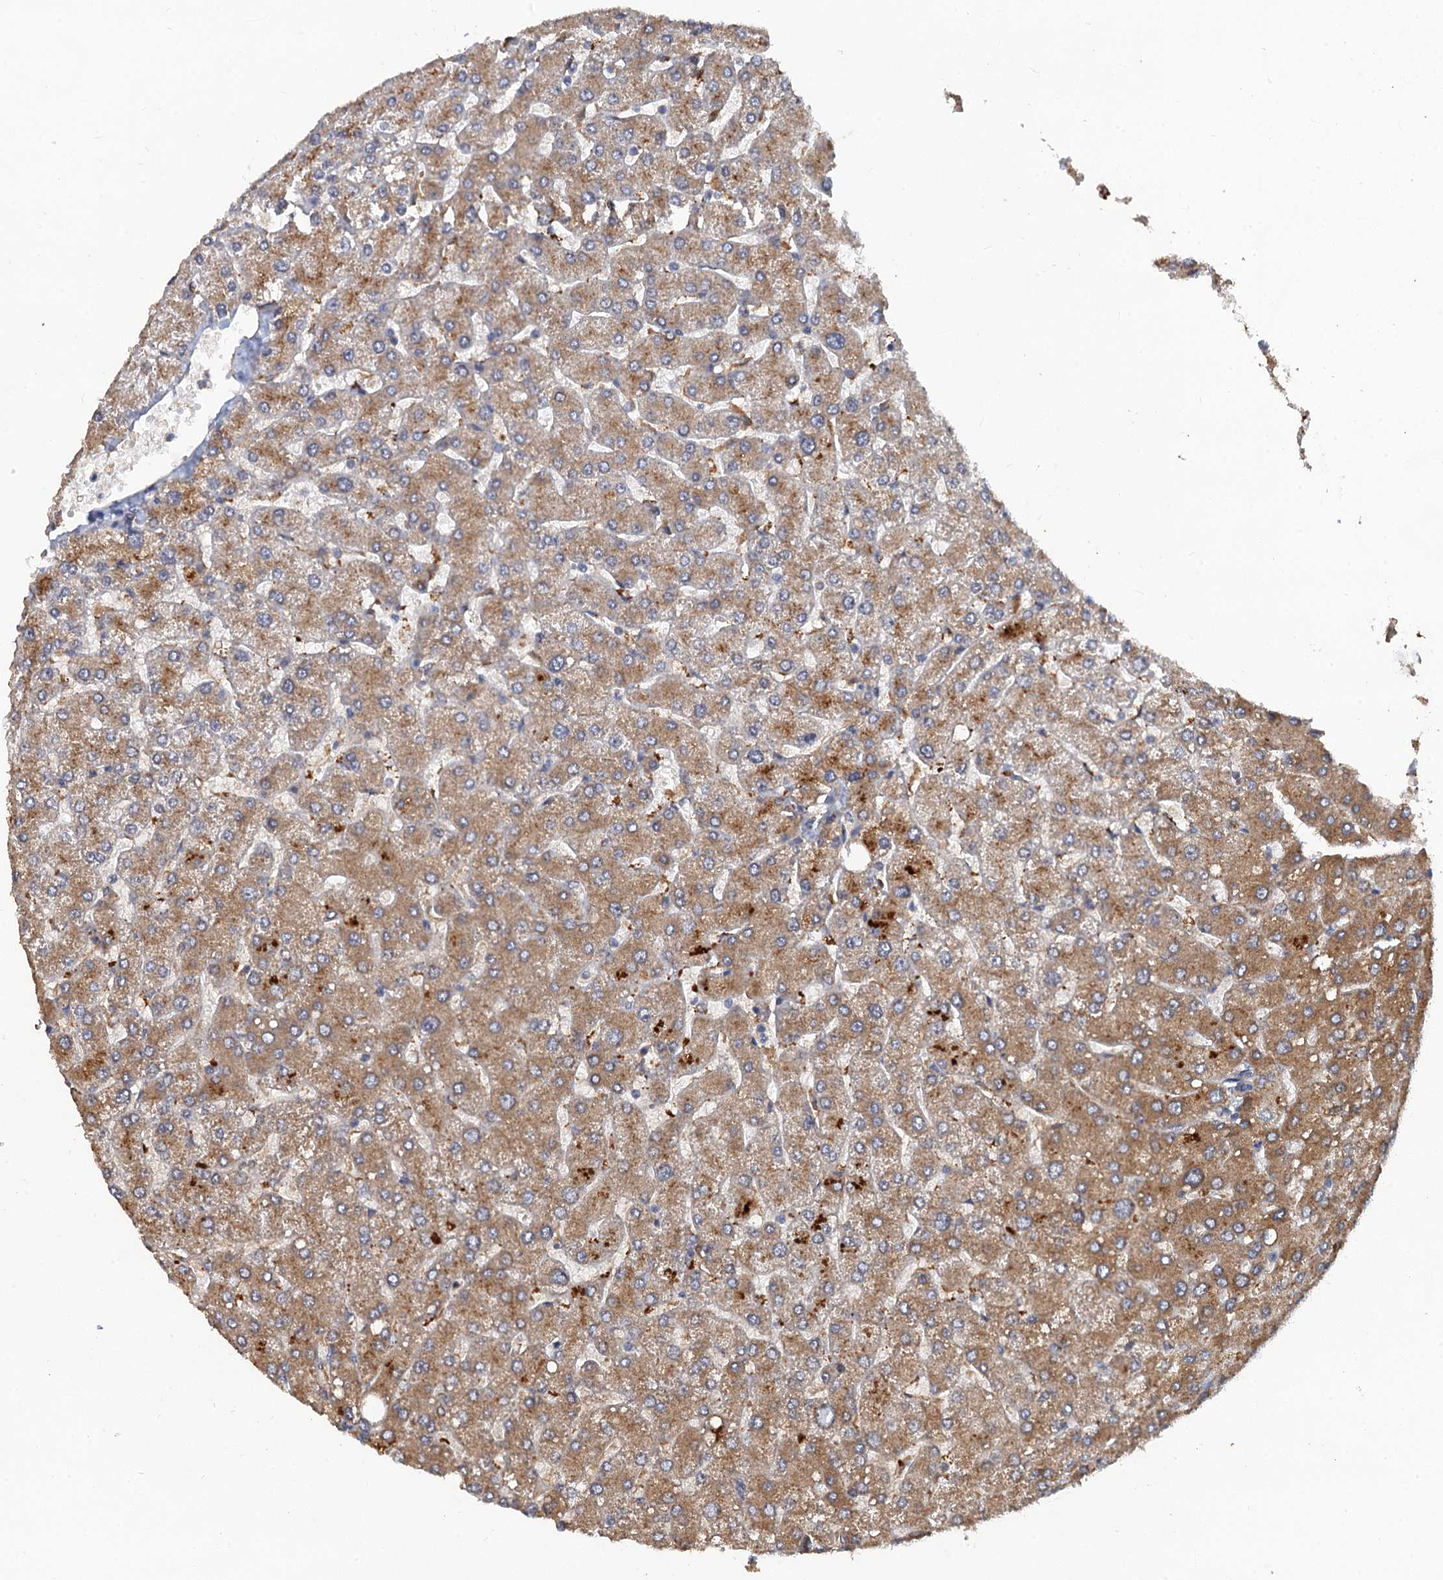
{"staining": {"intensity": "moderate", "quantity": ">75%", "location": "cytoplasmic/membranous"}, "tissue": "liver", "cell_type": "Cholangiocytes", "image_type": "normal", "snomed": [{"axis": "morphology", "description": "Normal tissue, NOS"}, {"axis": "topography", "description": "Liver"}], "caption": "Approximately >75% of cholangiocytes in unremarkable human liver reveal moderate cytoplasmic/membranous protein staining as visualized by brown immunohistochemical staining.", "gene": "HAPLN3", "patient": {"sex": "male", "age": 55}}